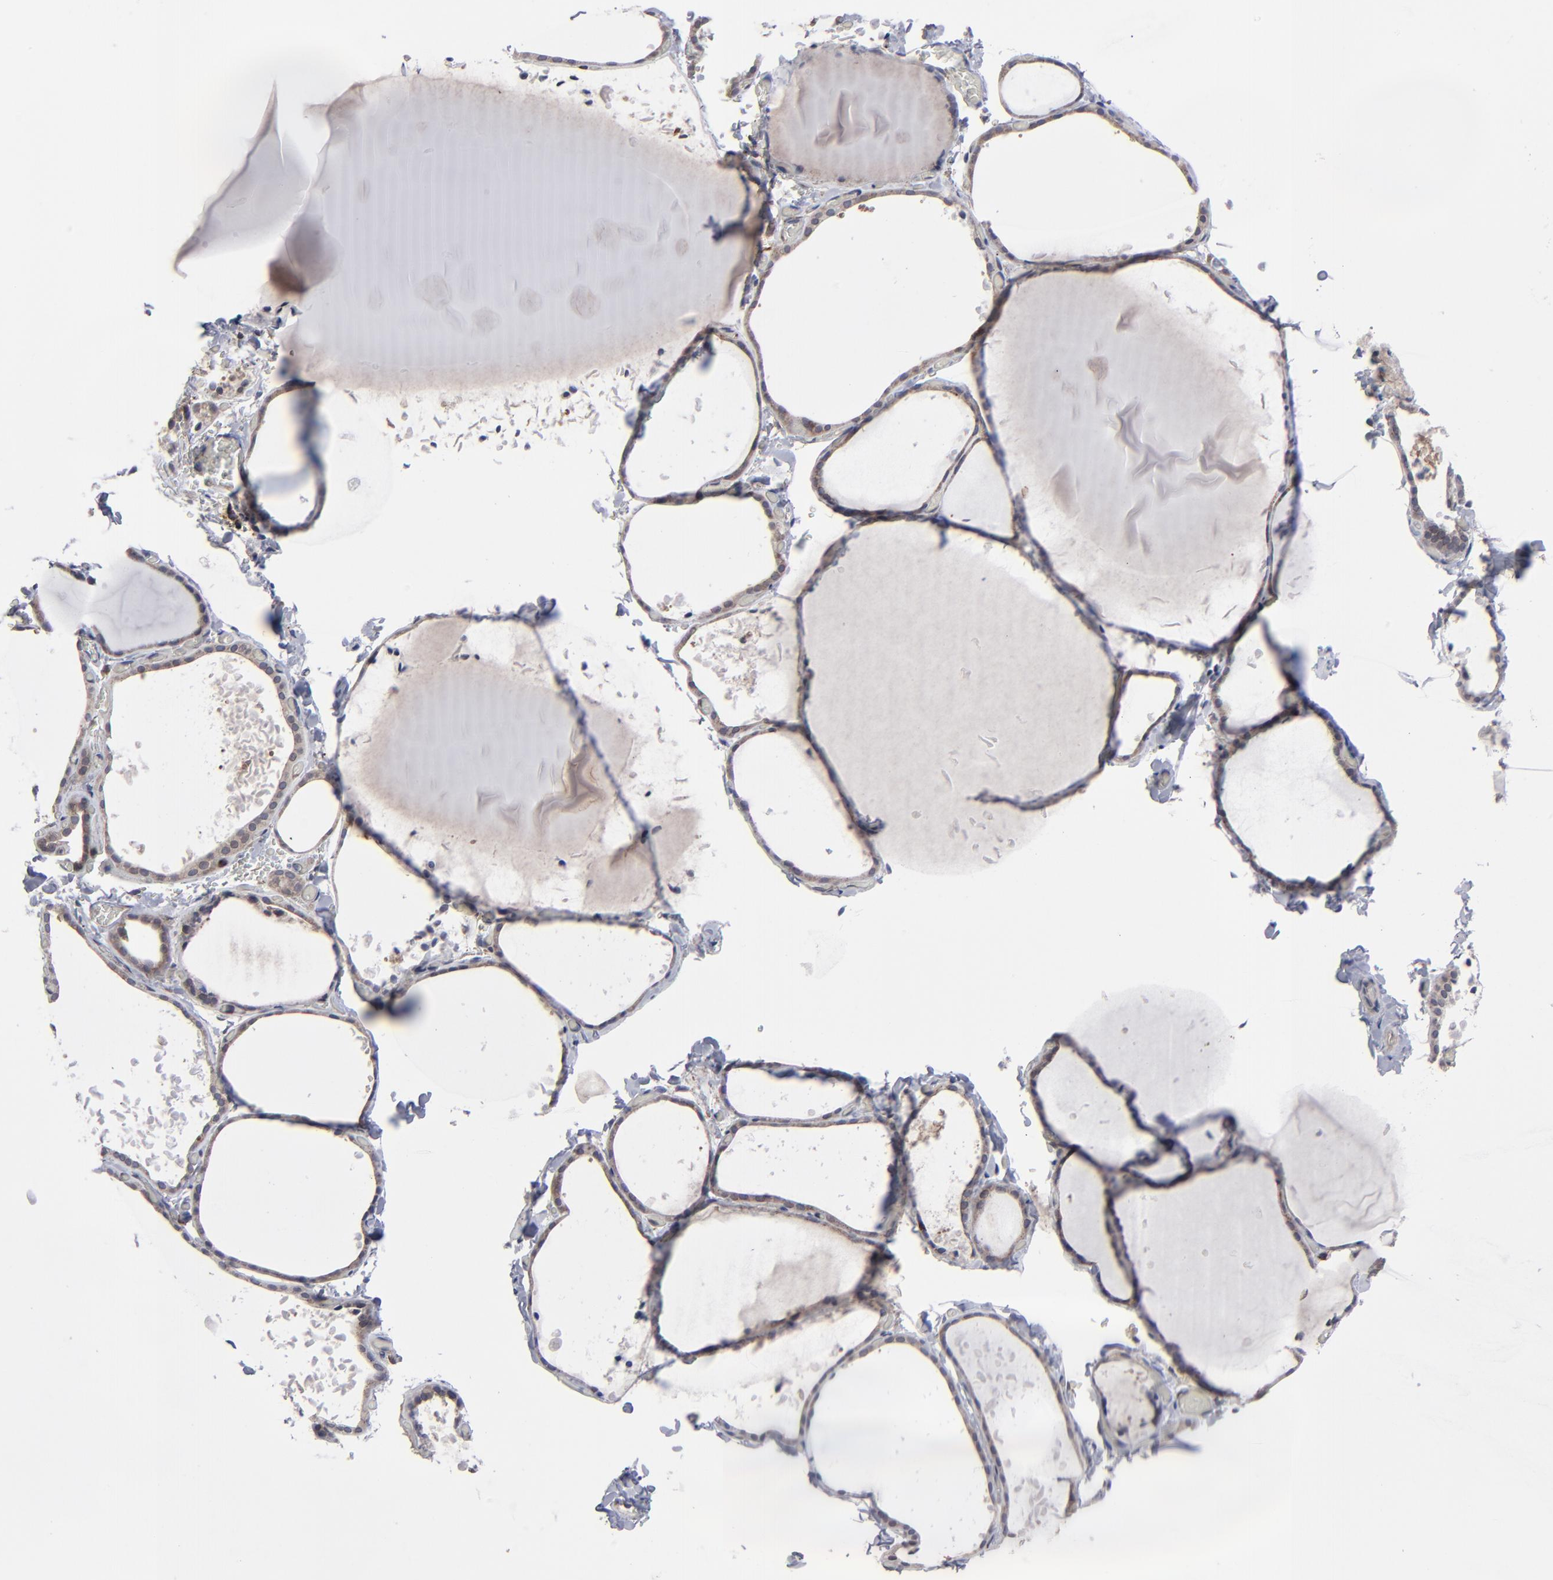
{"staining": {"intensity": "weak", "quantity": ">75%", "location": "cytoplasmic/membranous"}, "tissue": "thyroid gland", "cell_type": "Glandular cells", "image_type": "normal", "snomed": [{"axis": "morphology", "description": "Normal tissue, NOS"}, {"axis": "topography", "description": "Thyroid gland"}], "caption": "Glandular cells exhibit weak cytoplasmic/membranous positivity in about >75% of cells in benign thyroid gland.", "gene": "KIAA2026", "patient": {"sex": "female", "age": 22}}